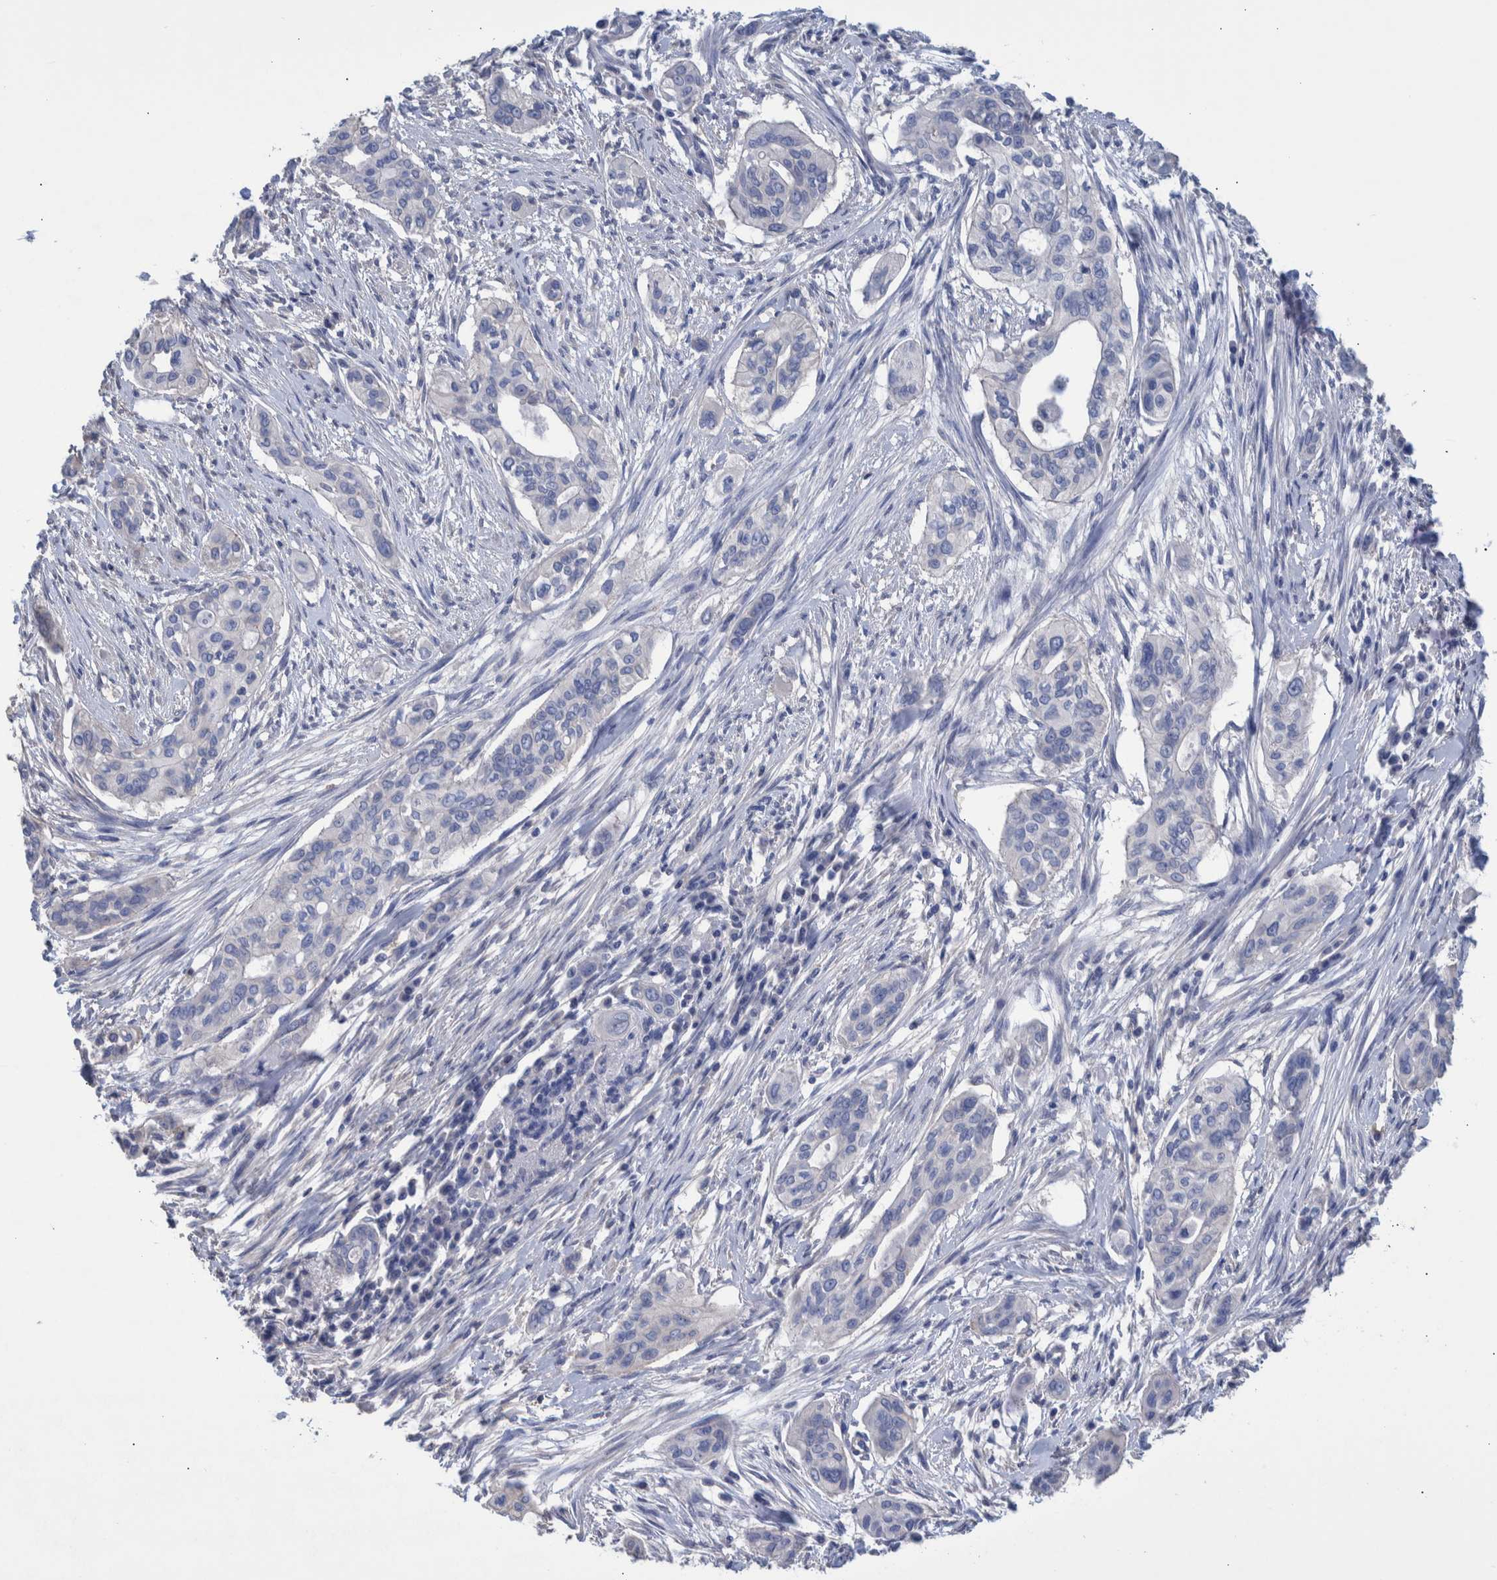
{"staining": {"intensity": "negative", "quantity": "none", "location": "none"}, "tissue": "pancreatic cancer", "cell_type": "Tumor cells", "image_type": "cancer", "snomed": [{"axis": "morphology", "description": "Adenocarcinoma, NOS"}, {"axis": "topography", "description": "Pancreas"}], "caption": "Immunohistochemical staining of pancreatic cancer (adenocarcinoma) shows no significant staining in tumor cells. The staining is performed using DAB (3,3'-diaminobenzidine) brown chromogen with nuclei counter-stained in using hematoxylin.", "gene": "PPP3CC", "patient": {"sex": "female", "age": 60}}